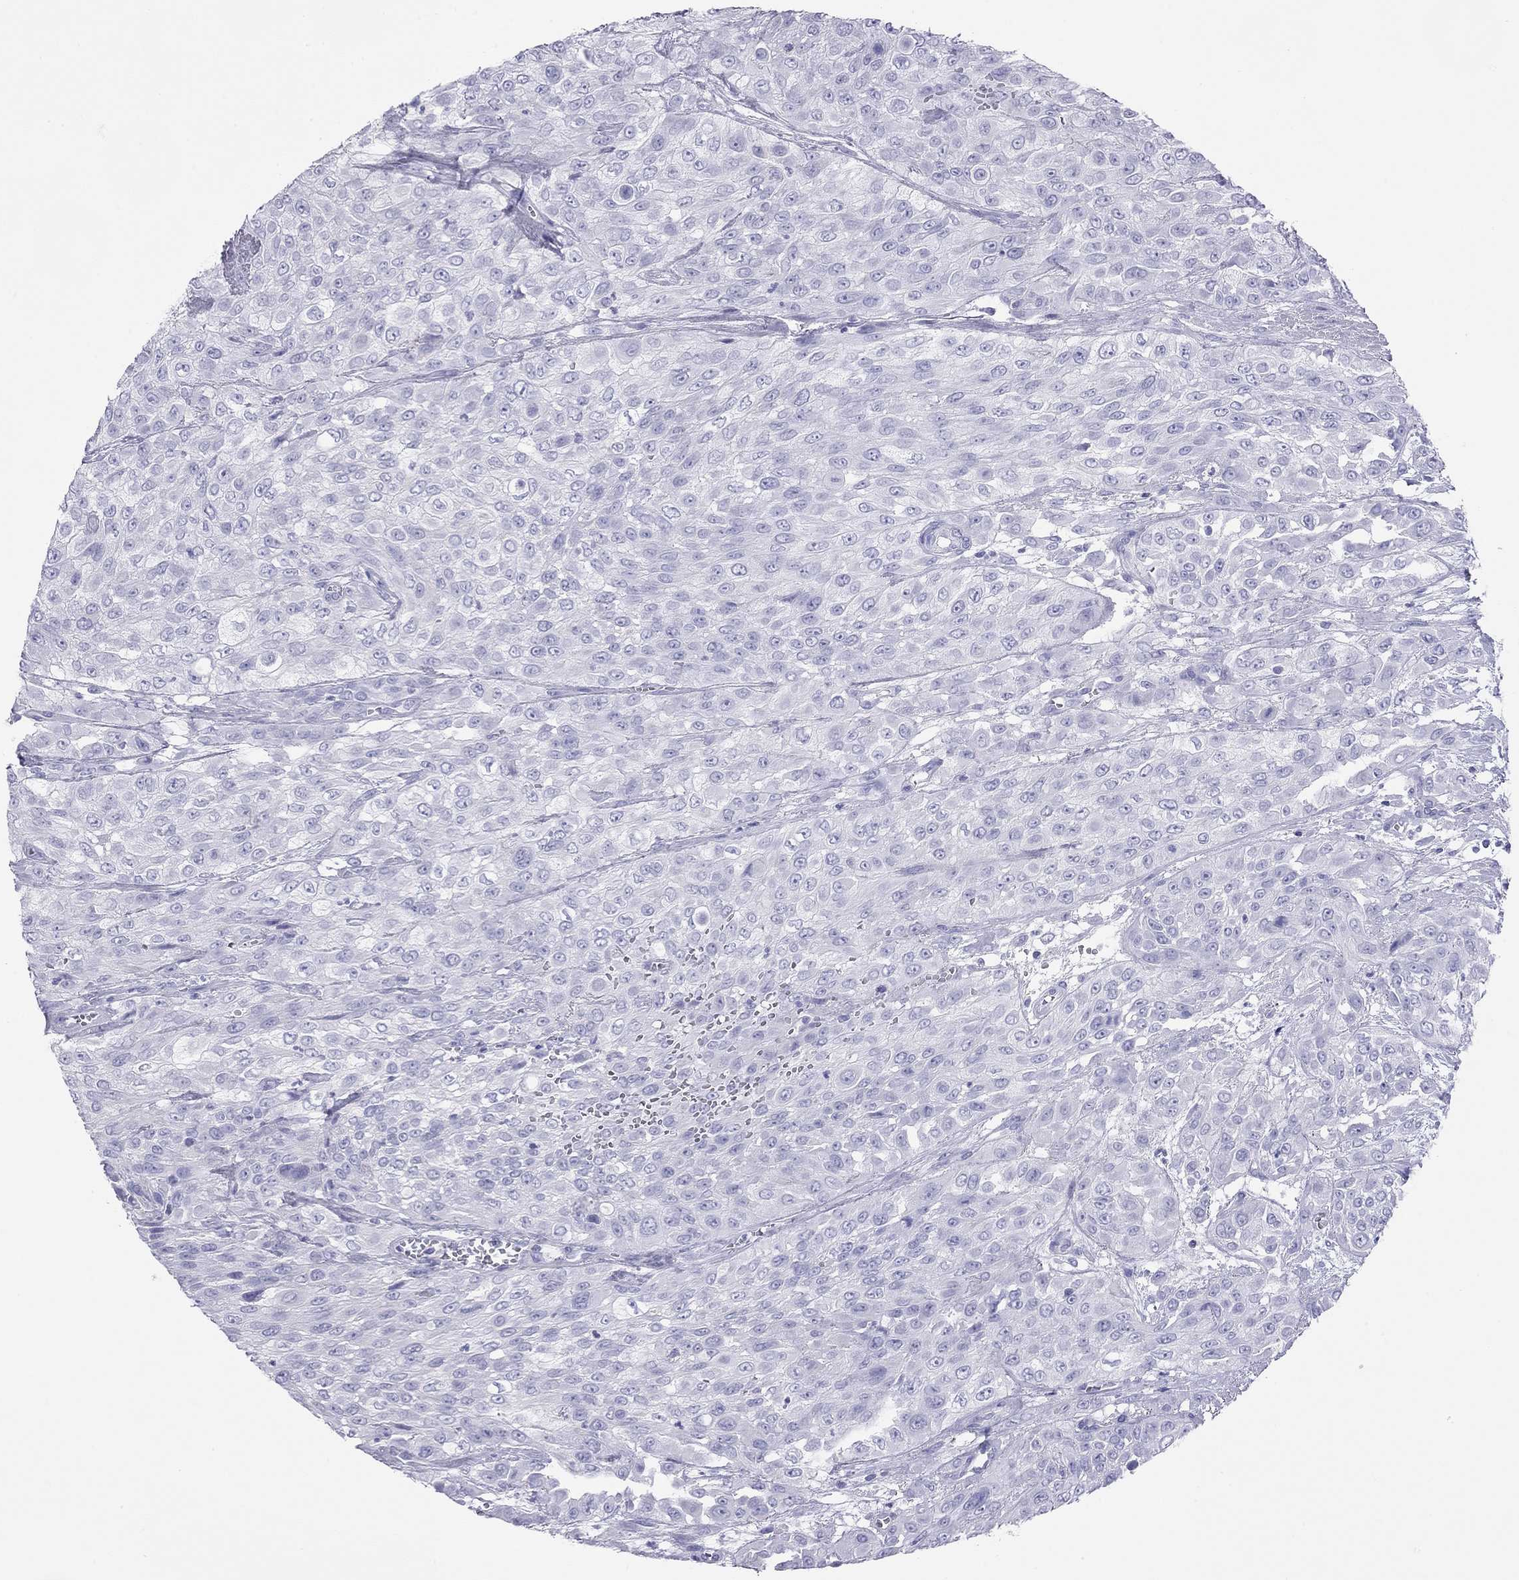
{"staining": {"intensity": "negative", "quantity": "none", "location": "none"}, "tissue": "urothelial cancer", "cell_type": "Tumor cells", "image_type": "cancer", "snomed": [{"axis": "morphology", "description": "Urothelial carcinoma, High grade"}, {"axis": "topography", "description": "Urinary bladder"}], "caption": "The micrograph demonstrates no significant staining in tumor cells of urothelial cancer.", "gene": "HLA-DQB2", "patient": {"sex": "male", "age": 57}}